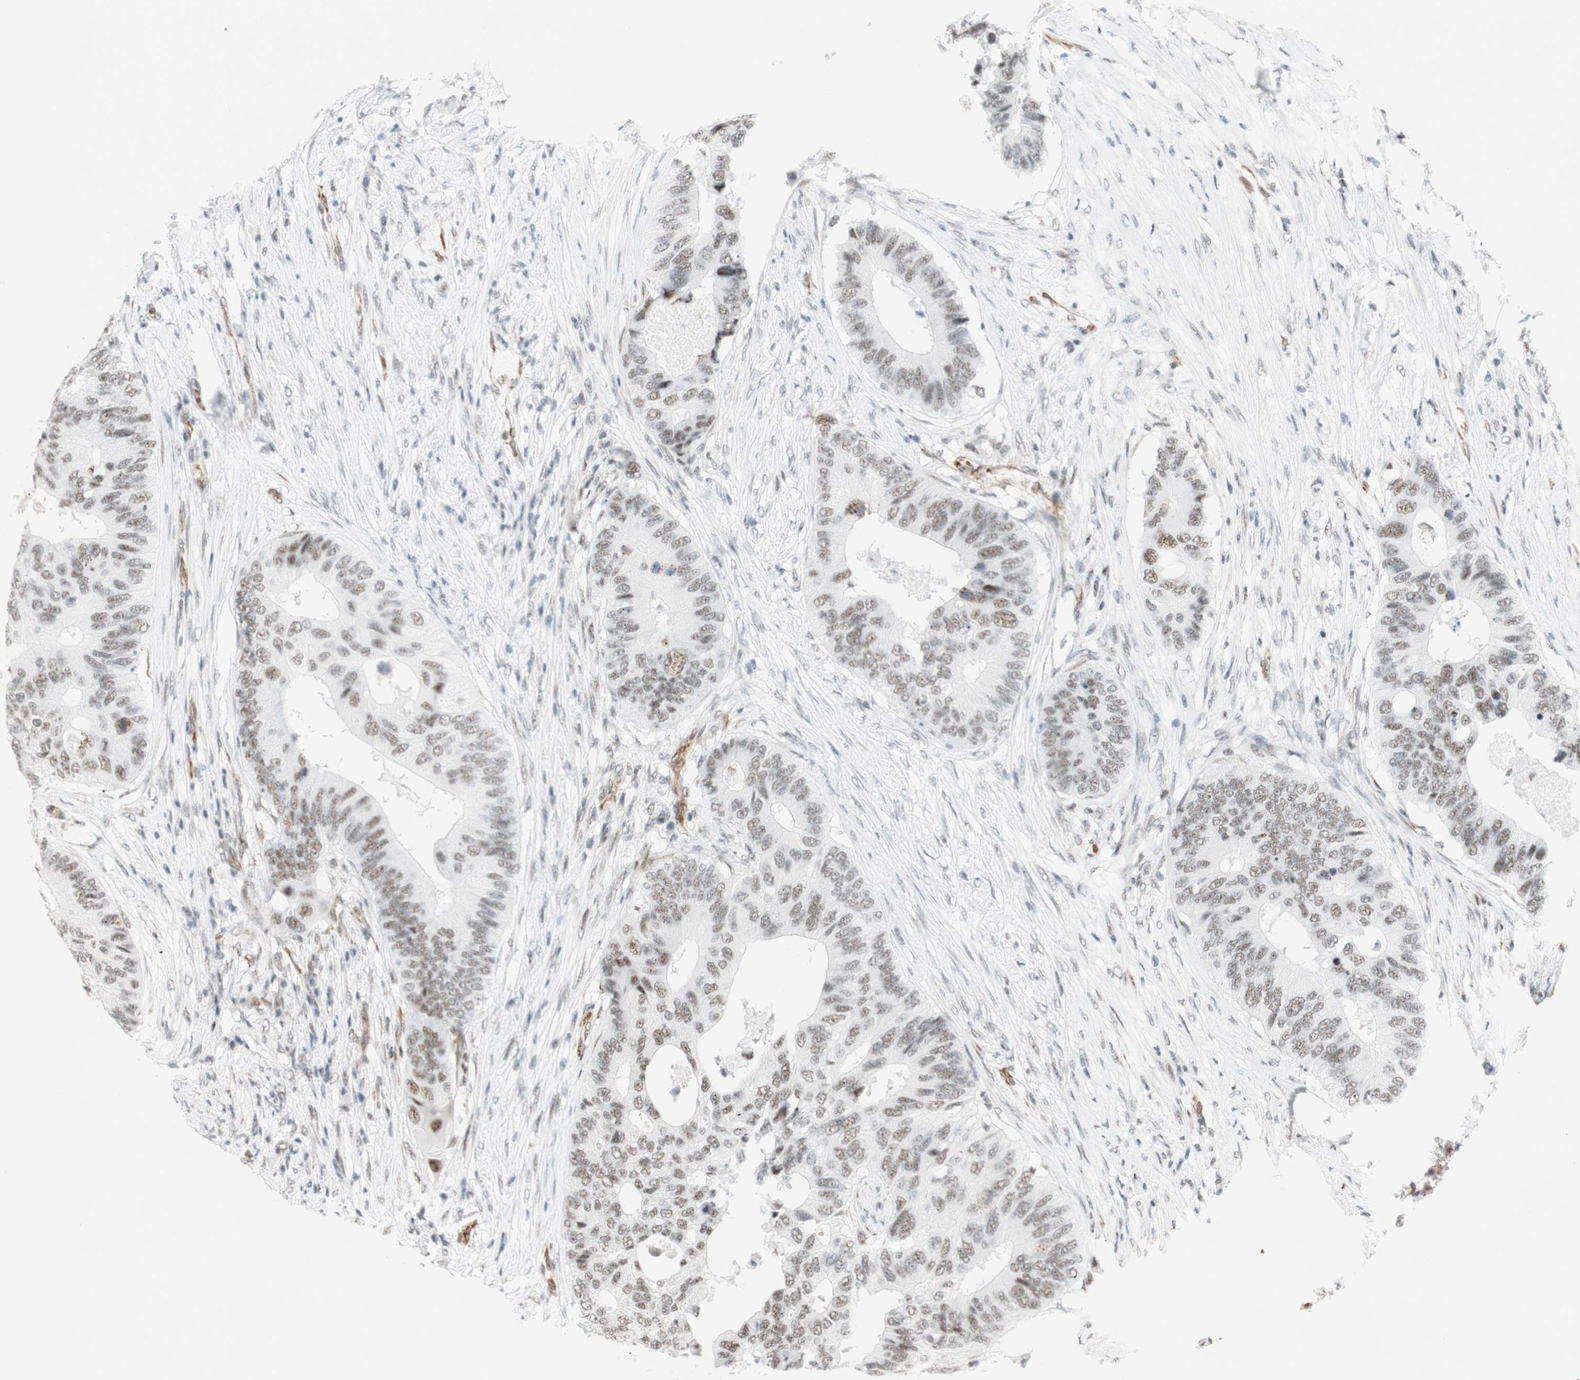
{"staining": {"intensity": "weak", "quantity": "25%-75%", "location": "nuclear"}, "tissue": "colorectal cancer", "cell_type": "Tumor cells", "image_type": "cancer", "snomed": [{"axis": "morphology", "description": "Adenocarcinoma, NOS"}, {"axis": "topography", "description": "Colon"}], "caption": "A micrograph of human adenocarcinoma (colorectal) stained for a protein displays weak nuclear brown staining in tumor cells. (Brightfield microscopy of DAB IHC at high magnification).", "gene": "SAP18", "patient": {"sex": "male", "age": 71}}